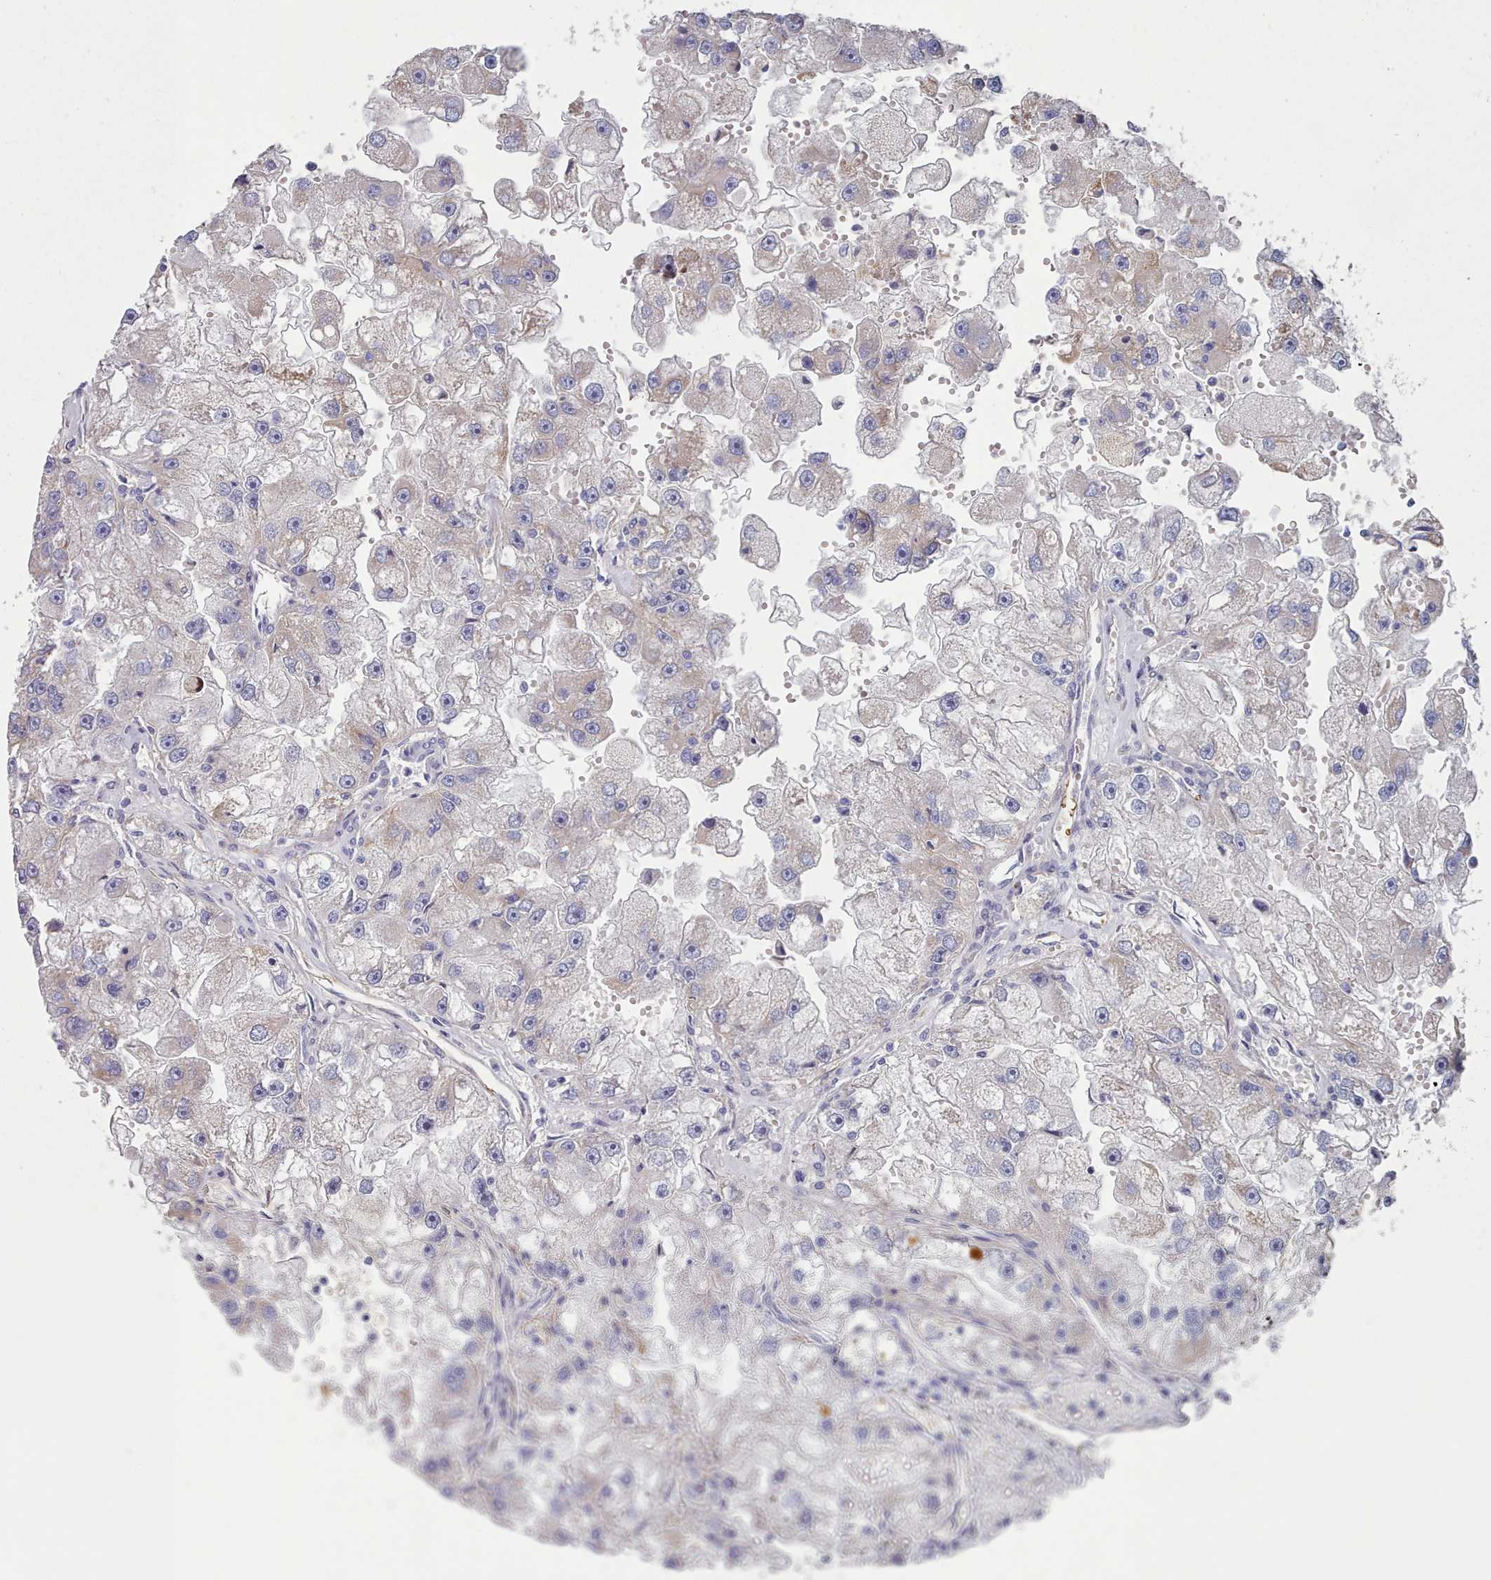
{"staining": {"intensity": "weak", "quantity": "<25%", "location": "cytoplasmic/membranous"}, "tissue": "renal cancer", "cell_type": "Tumor cells", "image_type": "cancer", "snomed": [{"axis": "morphology", "description": "Adenocarcinoma, NOS"}, {"axis": "topography", "description": "Kidney"}], "caption": "This is an immunohistochemistry (IHC) photomicrograph of human renal cancer. There is no staining in tumor cells.", "gene": "G6PC1", "patient": {"sex": "male", "age": 63}}